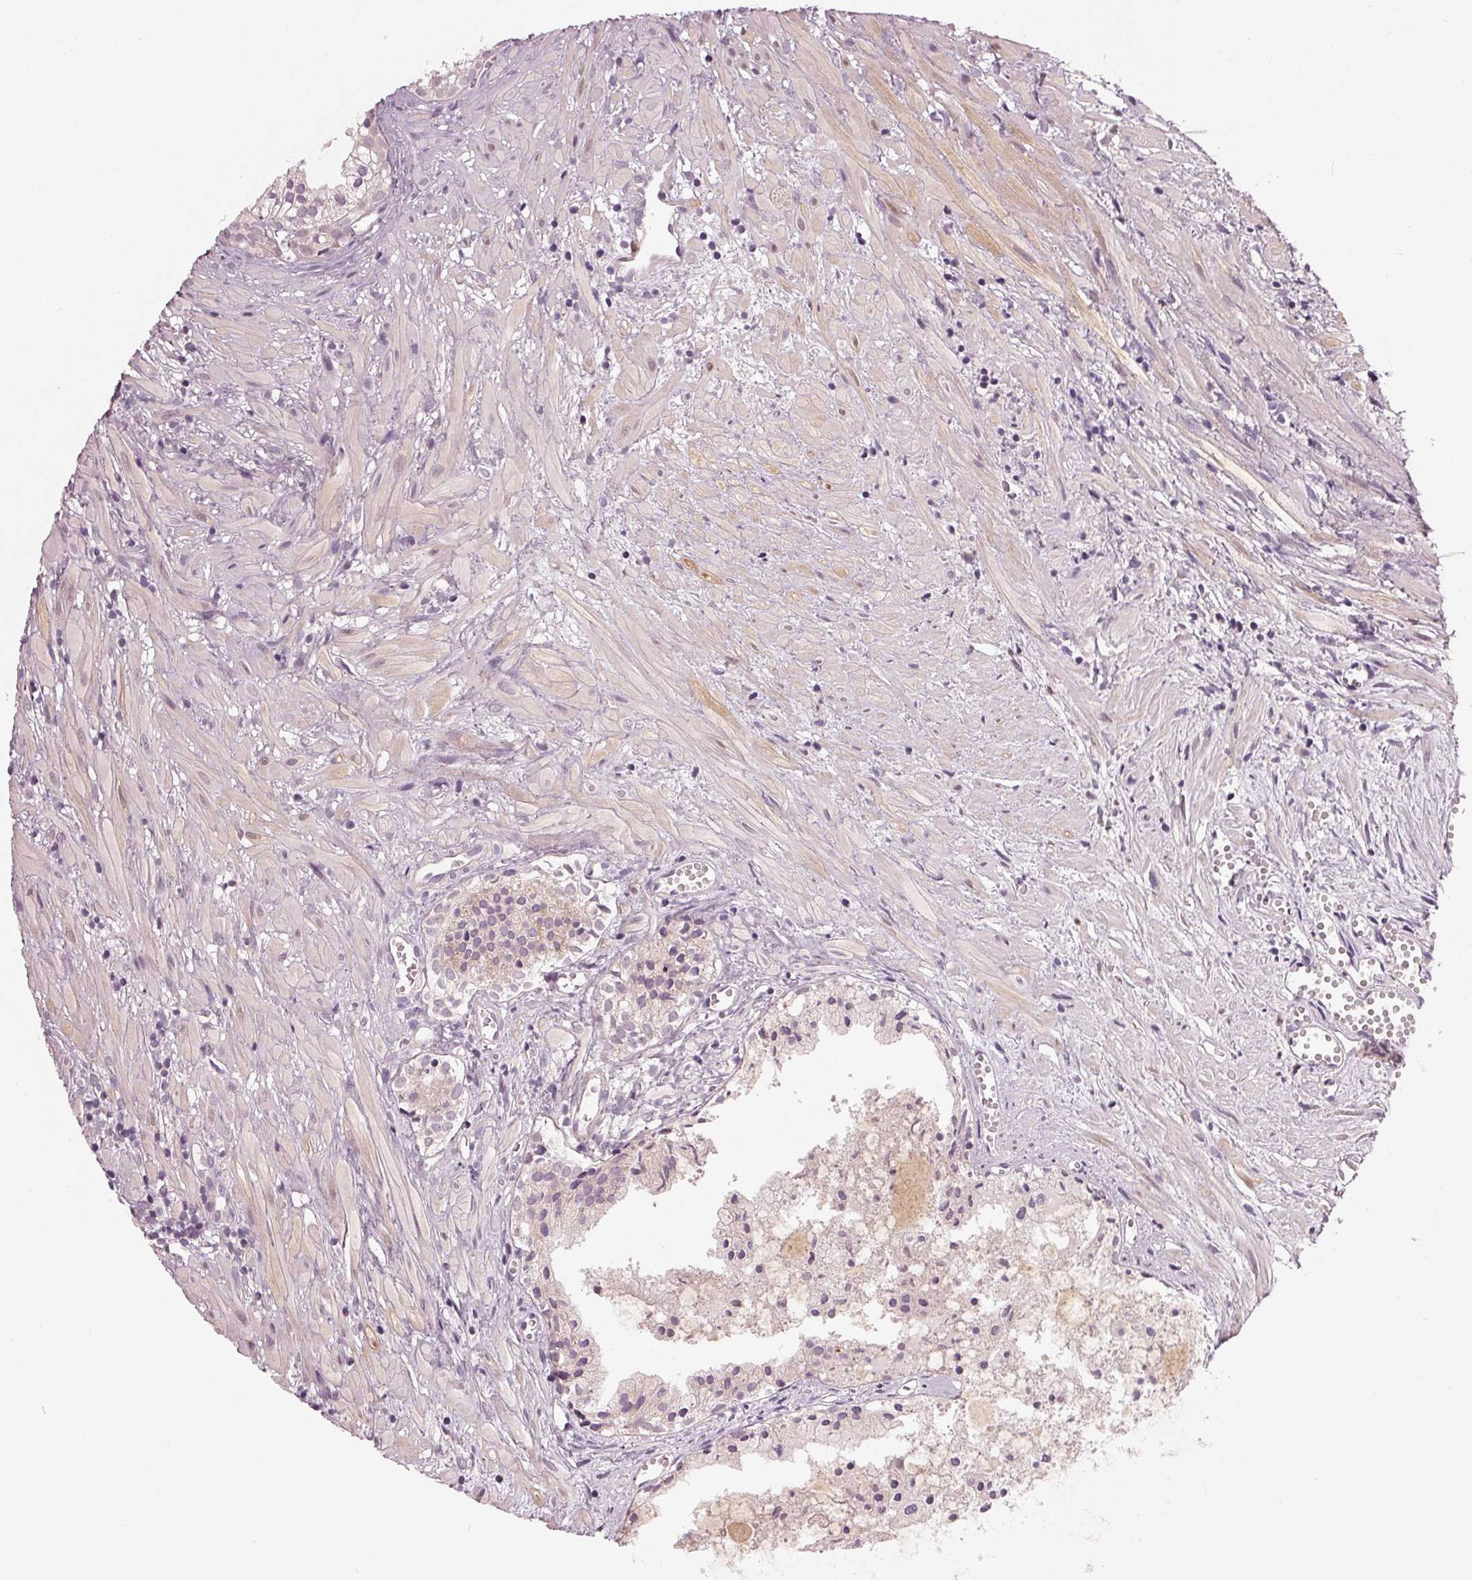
{"staining": {"intensity": "negative", "quantity": "none", "location": "none"}, "tissue": "prostate cancer", "cell_type": "Tumor cells", "image_type": "cancer", "snomed": [{"axis": "morphology", "description": "Adenocarcinoma, High grade"}, {"axis": "topography", "description": "Prostate"}], "caption": "Prostate adenocarcinoma (high-grade) was stained to show a protein in brown. There is no significant expression in tumor cells. The staining is performed using DAB (3,3'-diaminobenzidine) brown chromogen with nuclei counter-stained in using hematoxylin.", "gene": "ZNF605", "patient": {"sex": "male", "age": 58}}